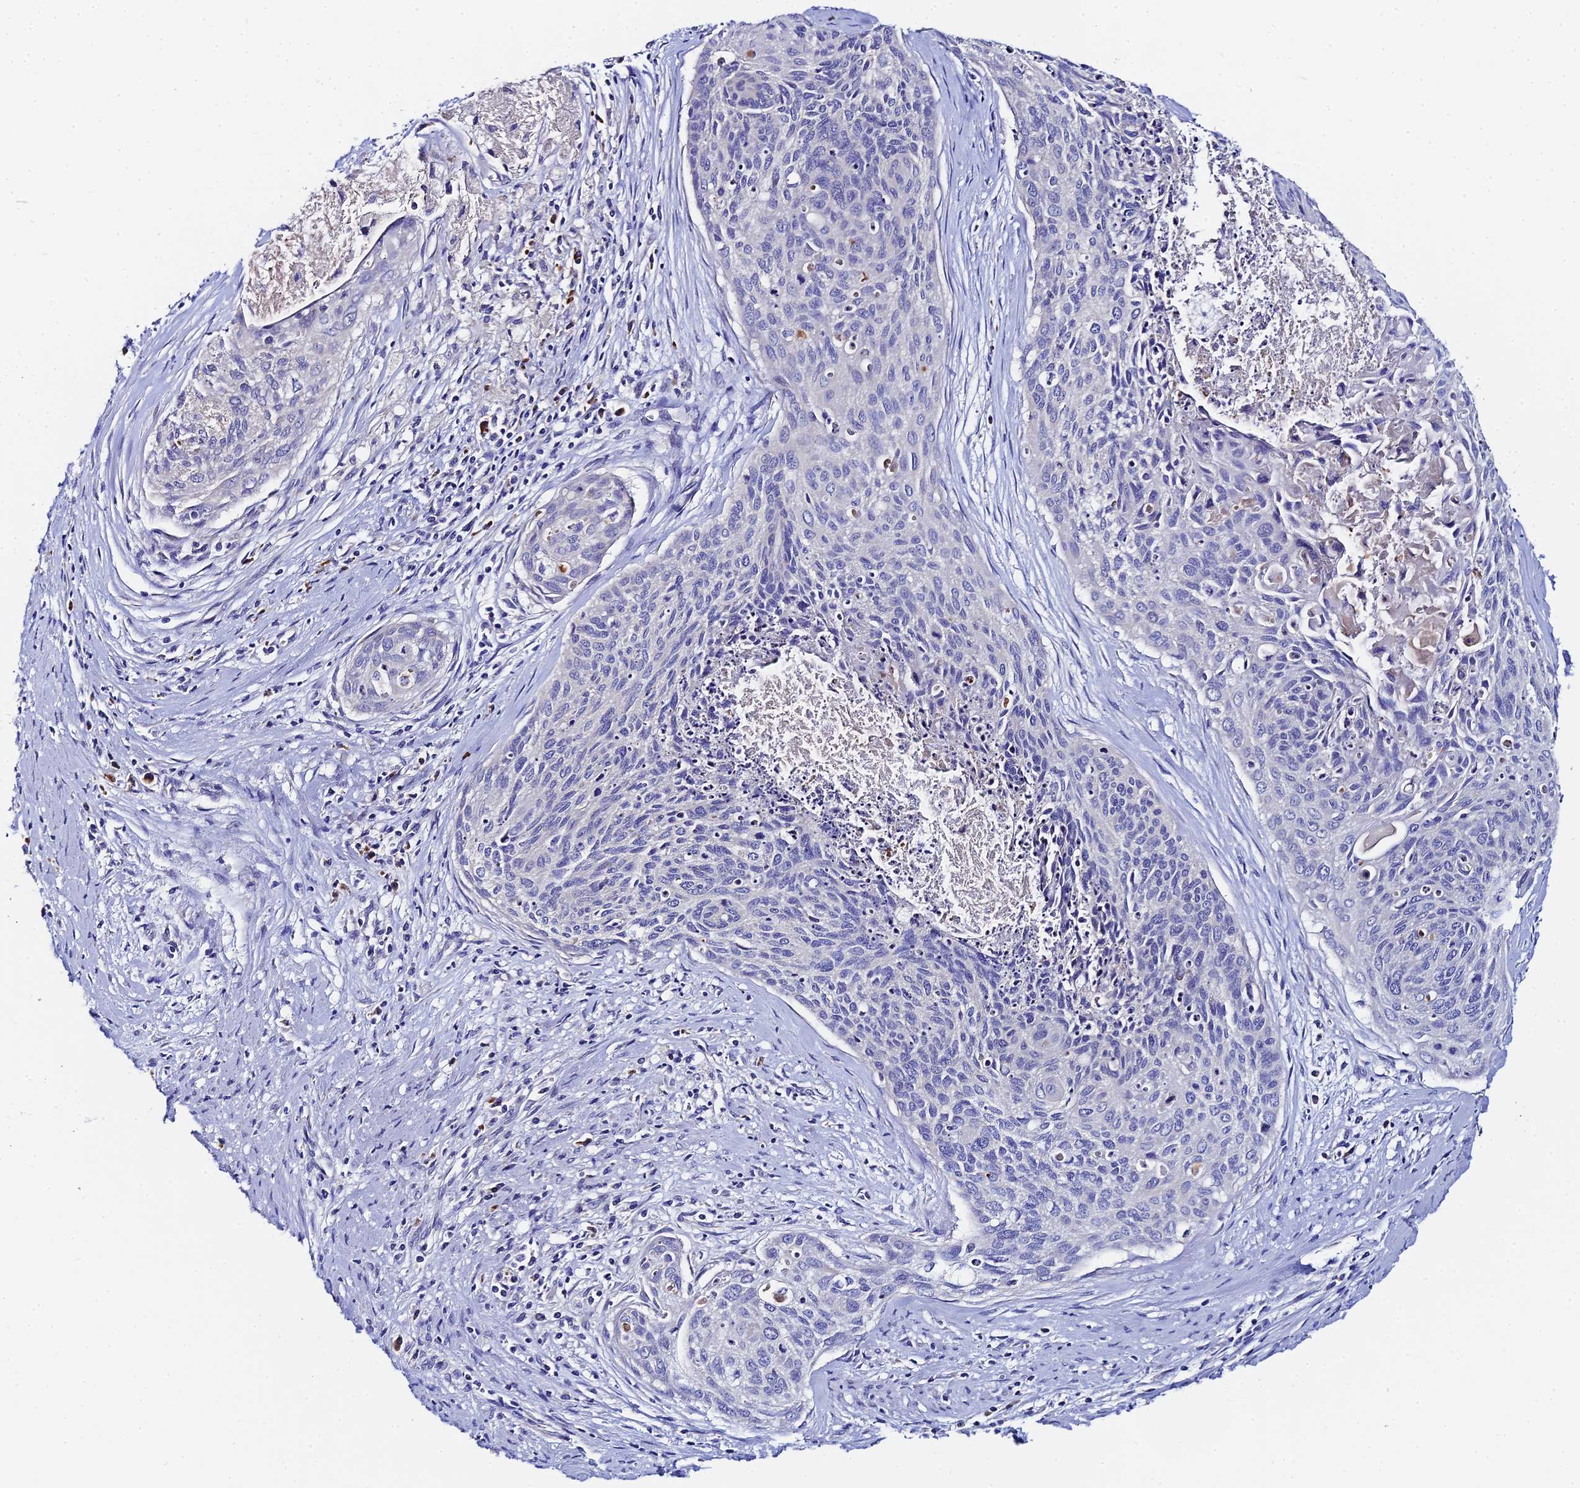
{"staining": {"intensity": "negative", "quantity": "none", "location": "none"}, "tissue": "cervical cancer", "cell_type": "Tumor cells", "image_type": "cancer", "snomed": [{"axis": "morphology", "description": "Squamous cell carcinoma, NOS"}, {"axis": "topography", "description": "Cervix"}], "caption": "High magnification brightfield microscopy of cervical cancer stained with DAB (brown) and counterstained with hematoxylin (blue): tumor cells show no significant staining.", "gene": "UBE2L3", "patient": {"sex": "female", "age": 55}}